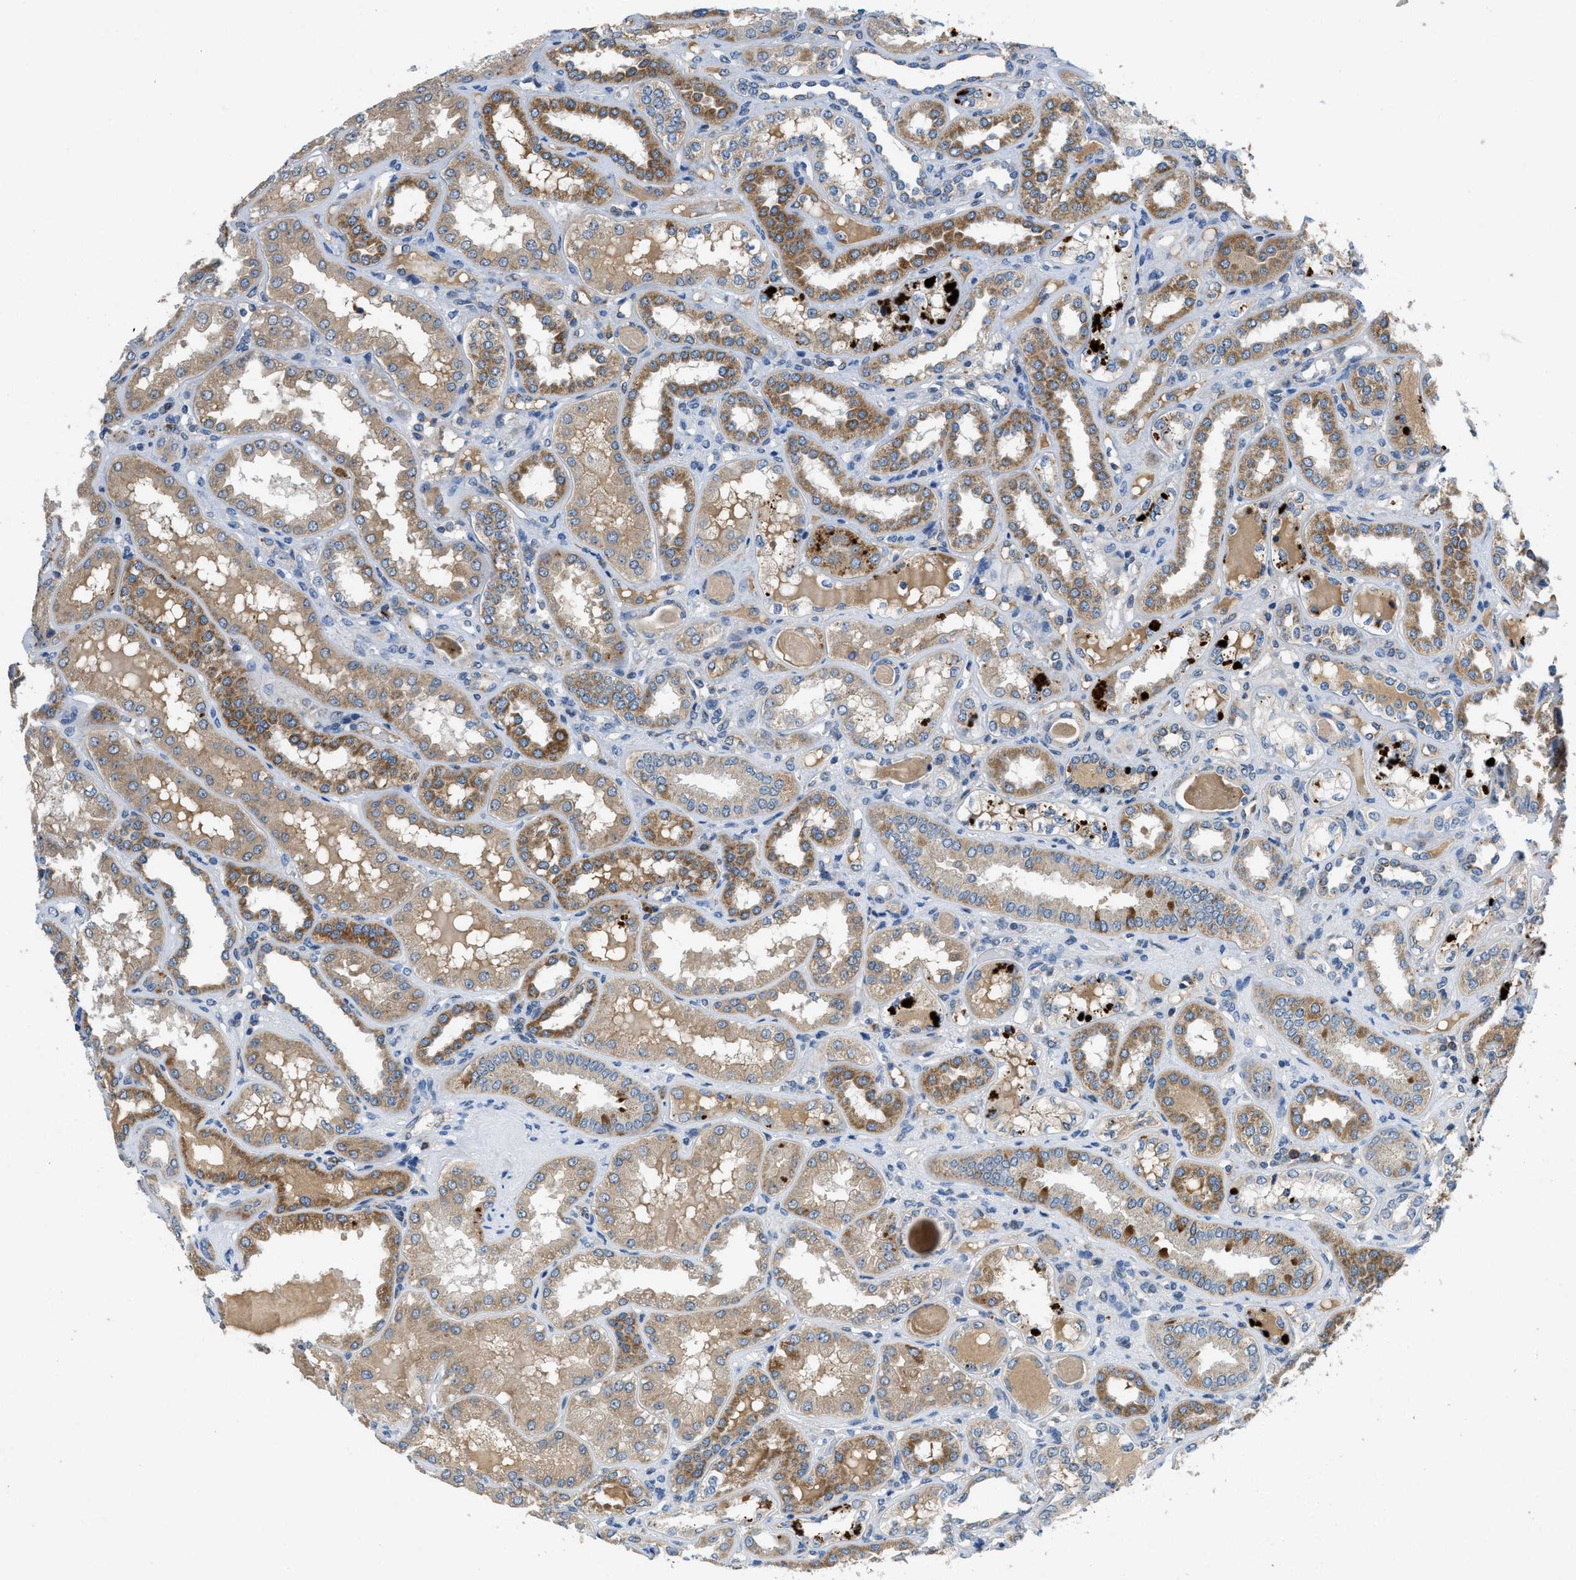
{"staining": {"intensity": "negative", "quantity": "none", "location": "none"}, "tissue": "kidney", "cell_type": "Cells in glomeruli", "image_type": "normal", "snomed": [{"axis": "morphology", "description": "Normal tissue, NOS"}, {"axis": "topography", "description": "Kidney"}], "caption": "IHC histopathology image of unremarkable kidney stained for a protein (brown), which exhibits no expression in cells in glomeruli. Brightfield microscopy of immunohistochemistry stained with DAB (brown) and hematoxylin (blue), captured at high magnification.", "gene": "PNKD", "patient": {"sex": "female", "age": 56}}